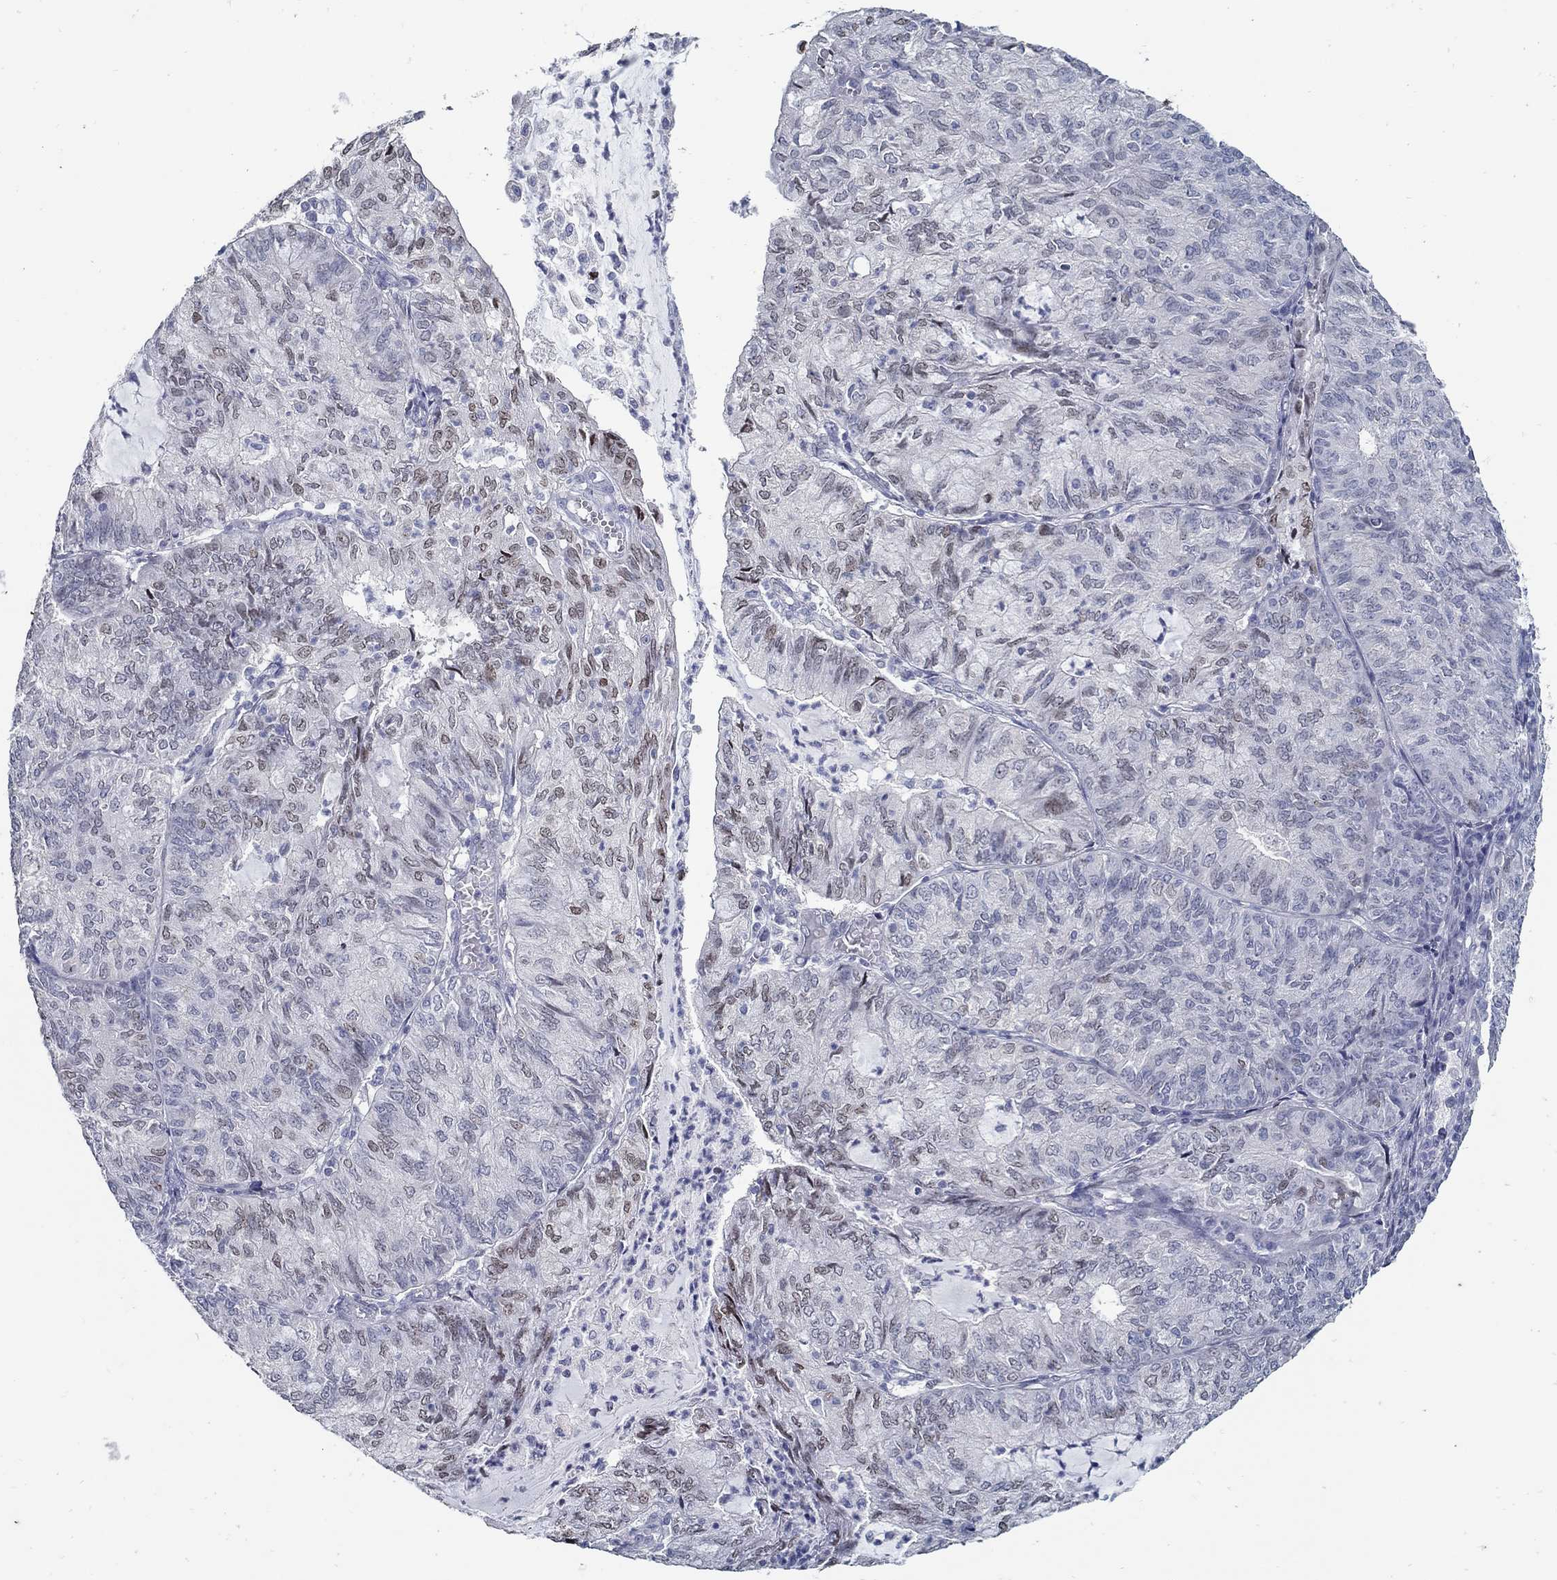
{"staining": {"intensity": "moderate", "quantity": "<25%", "location": "nuclear"}, "tissue": "endometrial cancer", "cell_type": "Tumor cells", "image_type": "cancer", "snomed": [{"axis": "morphology", "description": "Adenocarcinoma, NOS"}, {"axis": "topography", "description": "Endometrium"}], "caption": "Tumor cells demonstrate moderate nuclear positivity in approximately <25% of cells in endometrial adenocarcinoma.", "gene": "USP29", "patient": {"sex": "female", "age": 82}}